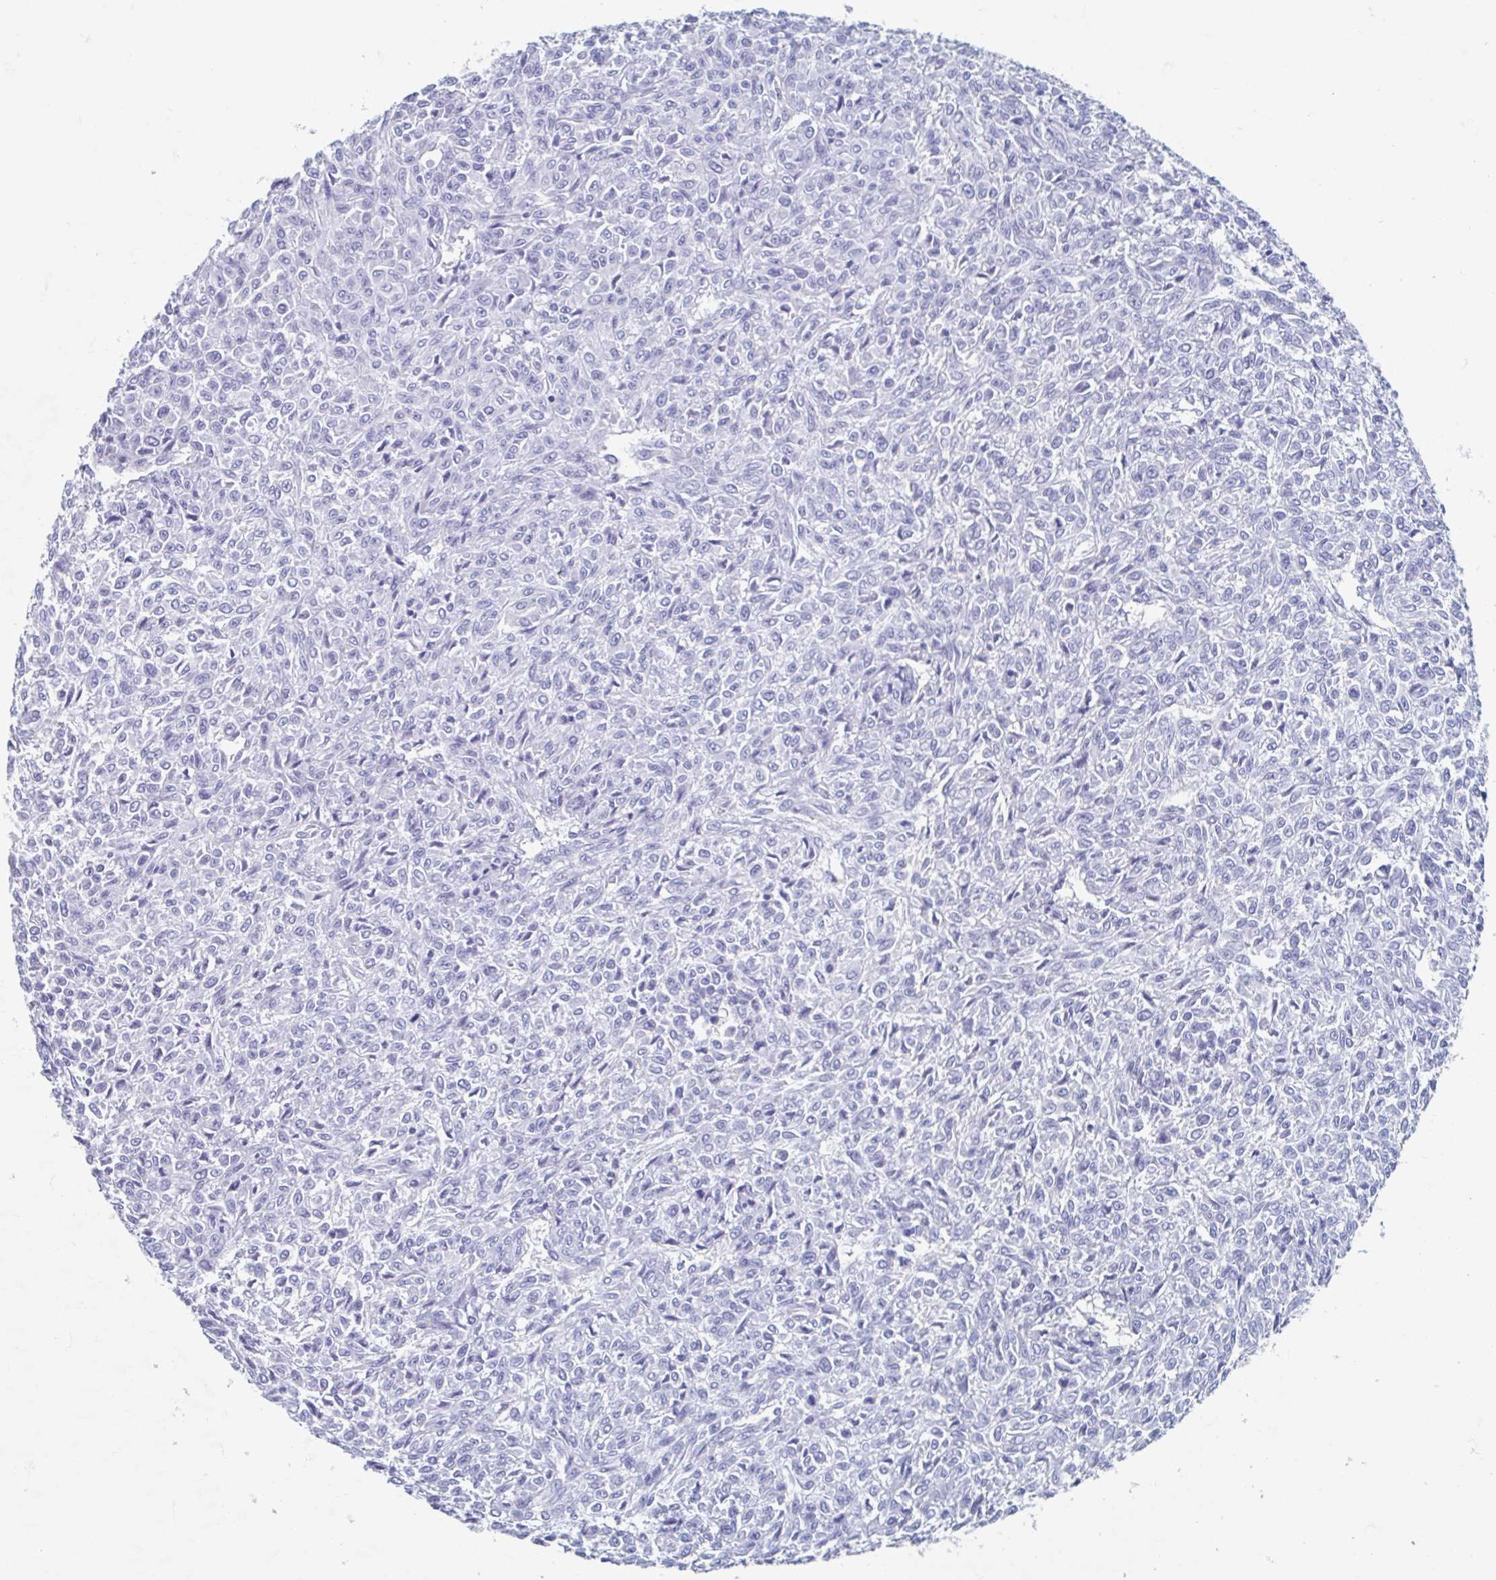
{"staining": {"intensity": "negative", "quantity": "none", "location": "none"}, "tissue": "renal cancer", "cell_type": "Tumor cells", "image_type": "cancer", "snomed": [{"axis": "morphology", "description": "Adenocarcinoma, NOS"}, {"axis": "topography", "description": "Kidney"}], "caption": "This is a micrograph of IHC staining of adenocarcinoma (renal), which shows no expression in tumor cells.", "gene": "C10orf53", "patient": {"sex": "male", "age": 58}}